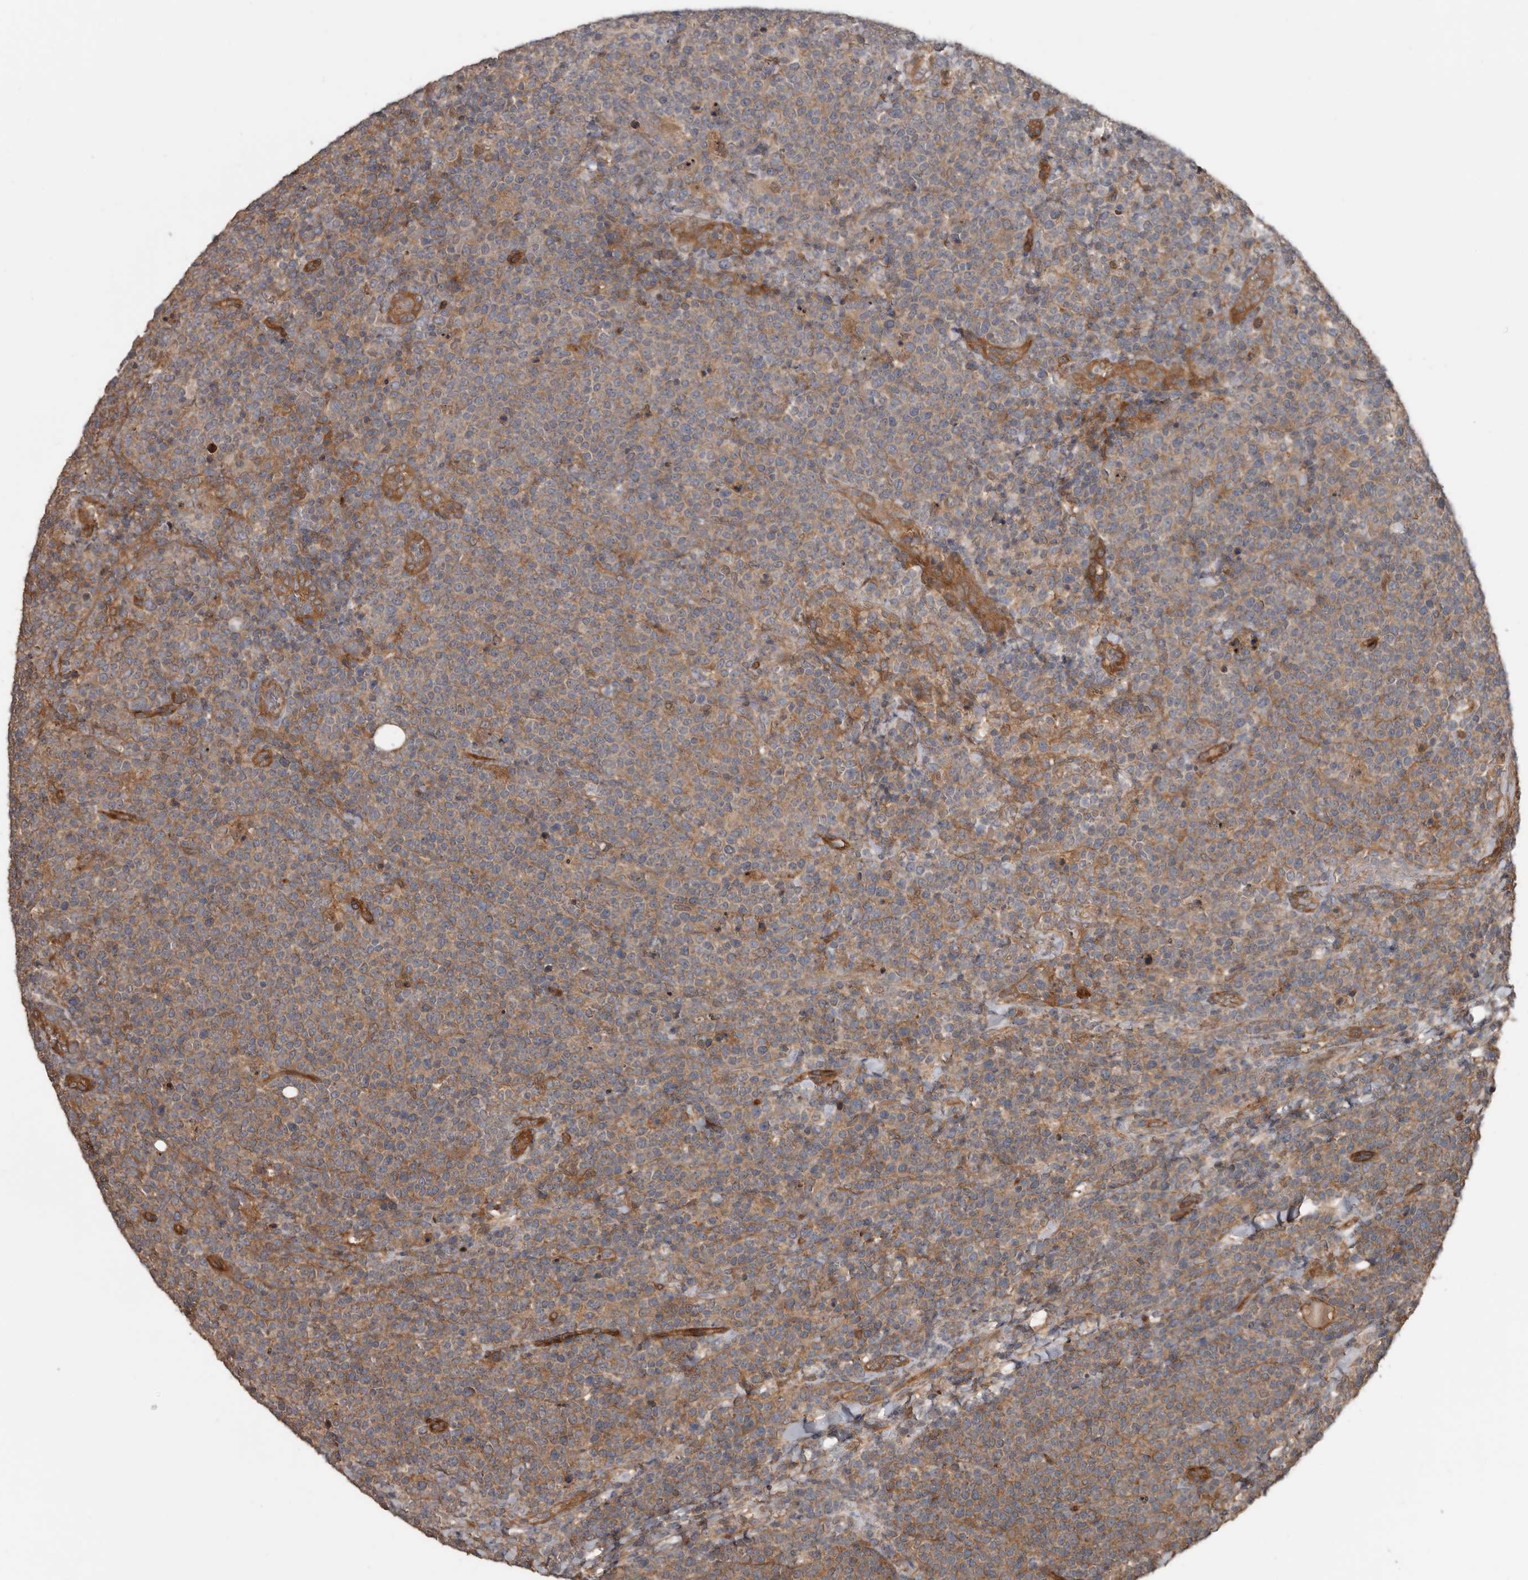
{"staining": {"intensity": "weak", "quantity": ">75%", "location": "cytoplasmic/membranous"}, "tissue": "lymphoma", "cell_type": "Tumor cells", "image_type": "cancer", "snomed": [{"axis": "morphology", "description": "Malignant lymphoma, non-Hodgkin's type, High grade"}, {"axis": "topography", "description": "Lymph node"}], "caption": "Weak cytoplasmic/membranous protein expression is seen in approximately >75% of tumor cells in lymphoma.", "gene": "EXOC3L1", "patient": {"sex": "male", "age": 61}}